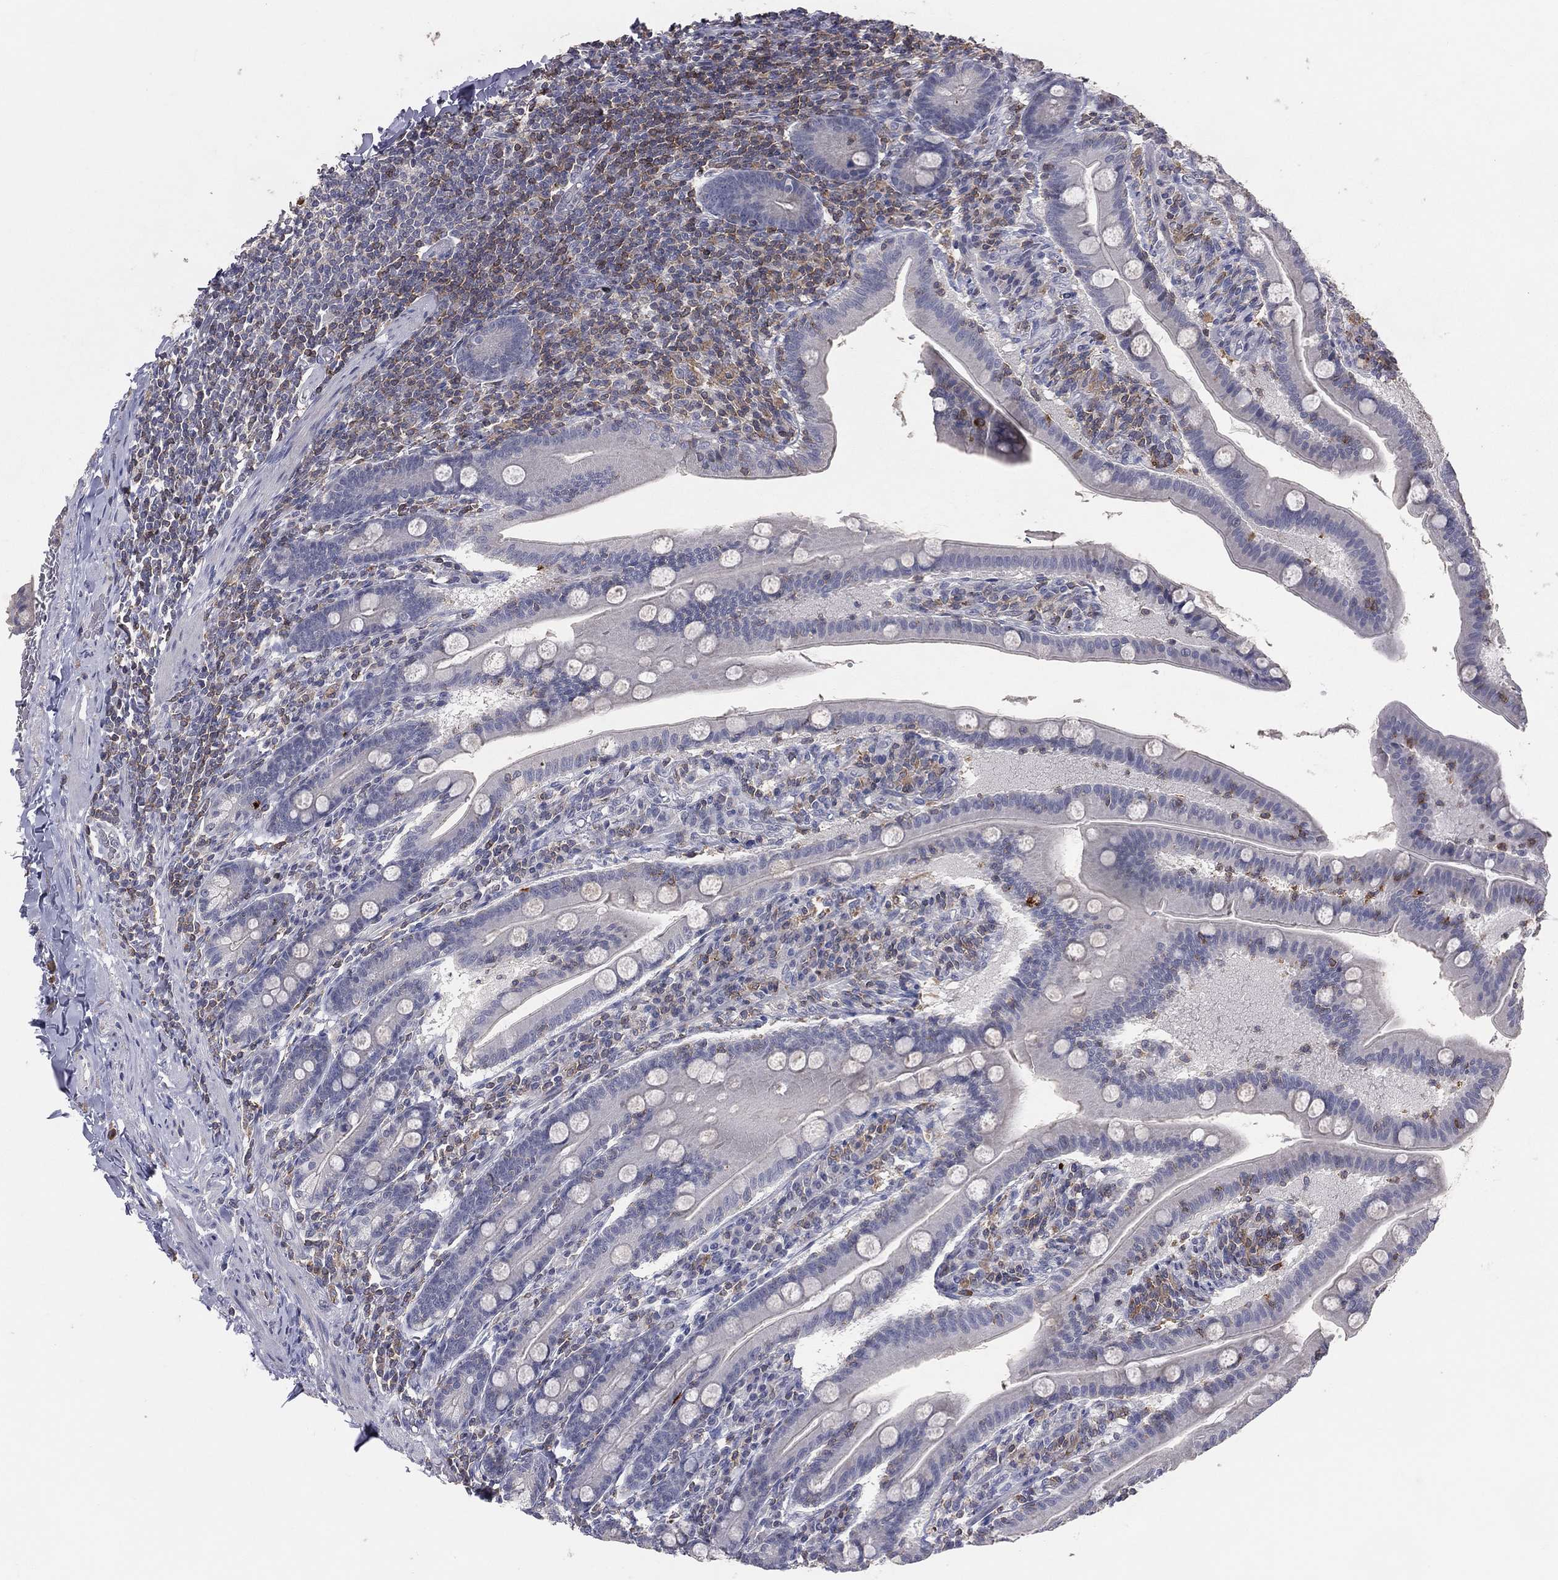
{"staining": {"intensity": "negative", "quantity": "none", "location": "none"}, "tissue": "small intestine", "cell_type": "Glandular cells", "image_type": "normal", "snomed": [{"axis": "morphology", "description": "Normal tissue, NOS"}, {"axis": "topography", "description": "Small intestine"}], "caption": "Micrograph shows no protein positivity in glandular cells of benign small intestine. (DAB (3,3'-diaminobenzidine) immunohistochemistry with hematoxylin counter stain).", "gene": "PSTPIP1", "patient": {"sex": "male", "age": 66}}